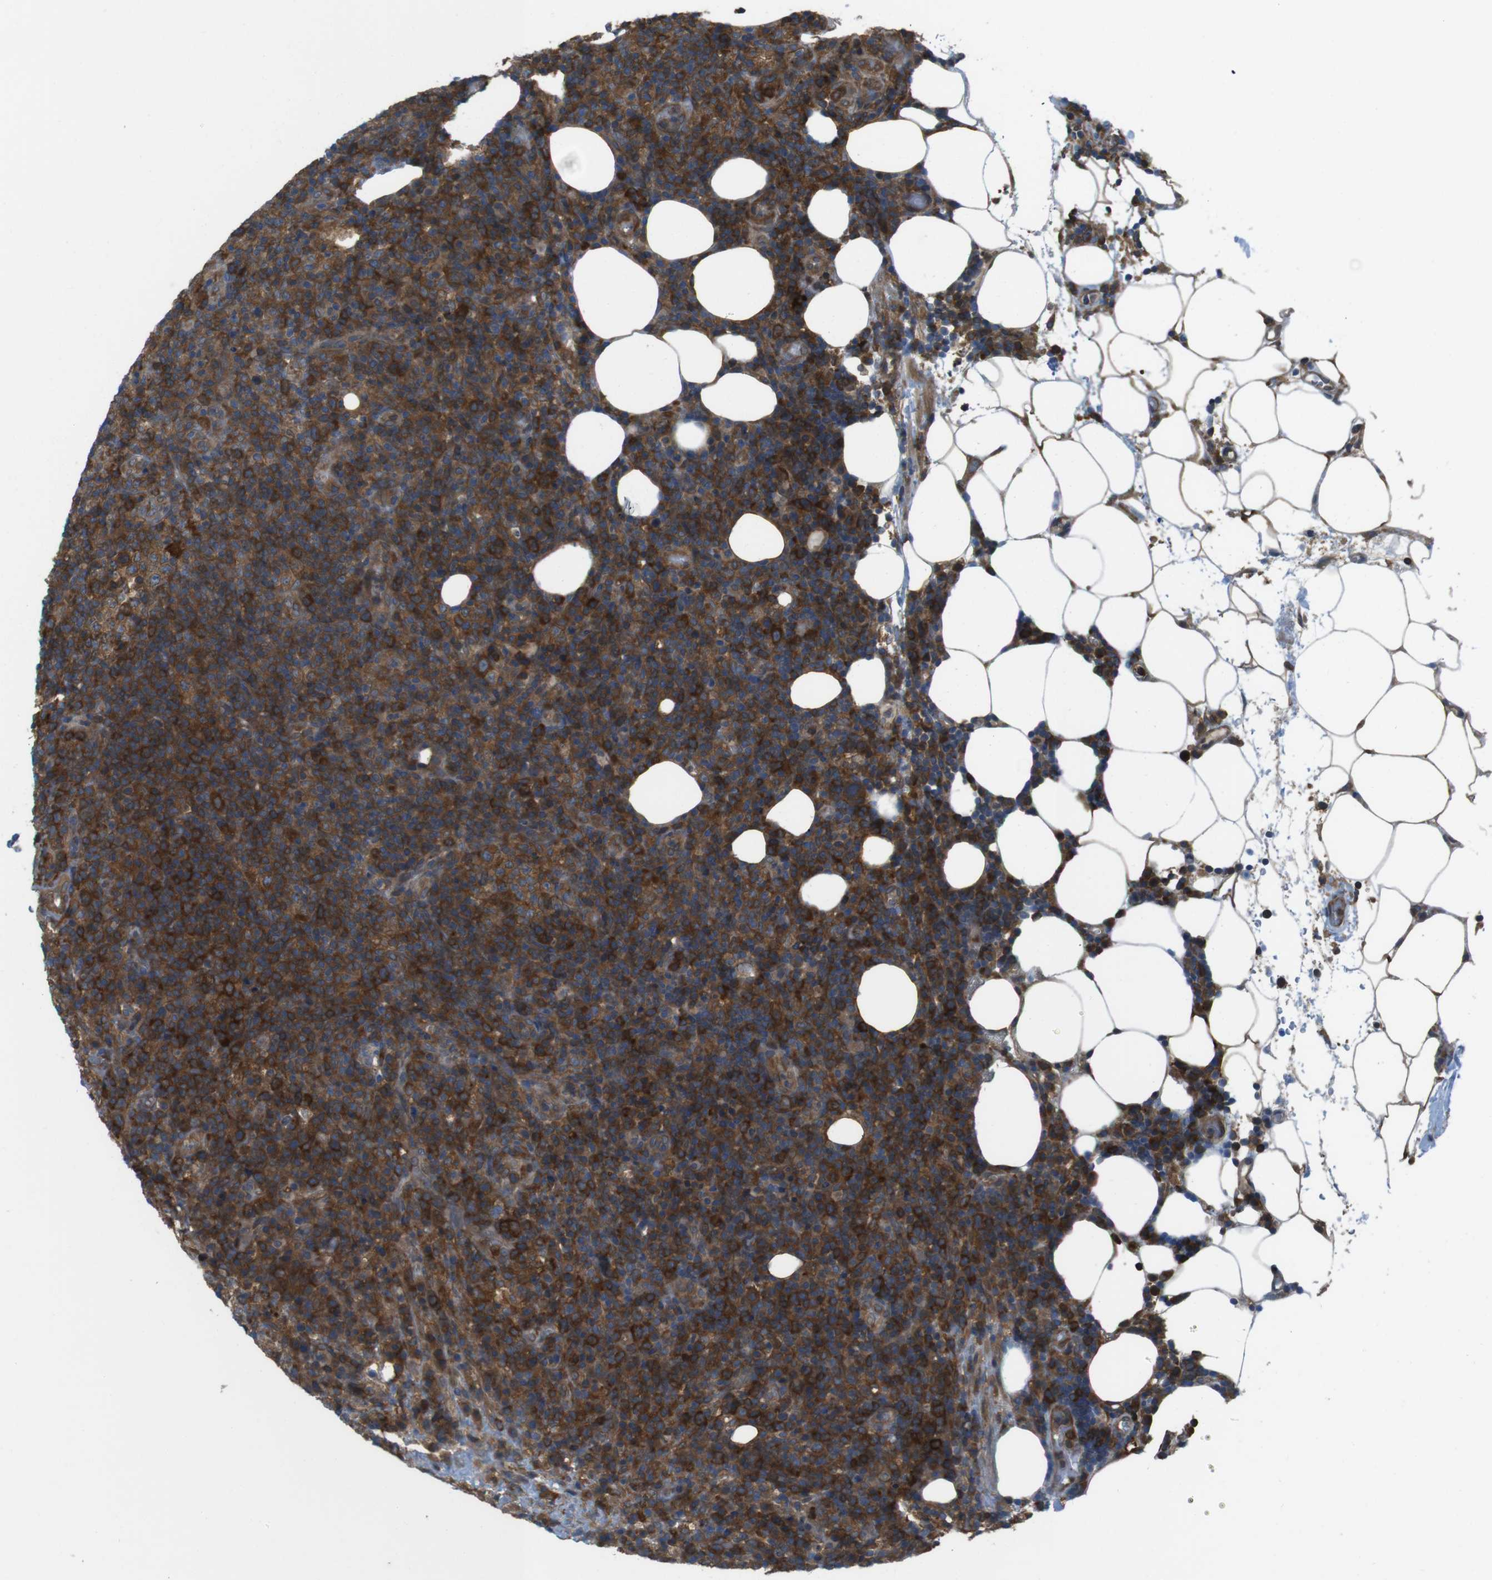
{"staining": {"intensity": "strong", "quantity": ">75%", "location": "cytoplasmic/membranous"}, "tissue": "lymphoma", "cell_type": "Tumor cells", "image_type": "cancer", "snomed": [{"axis": "morphology", "description": "Malignant lymphoma, non-Hodgkin's type, High grade"}, {"axis": "topography", "description": "Lymph node"}], "caption": "Immunohistochemical staining of malignant lymphoma, non-Hodgkin's type (high-grade) shows high levels of strong cytoplasmic/membranous expression in about >75% of tumor cells.", "gene": "MTHFD1", "patient": {"sex": "female", "age": 76}}